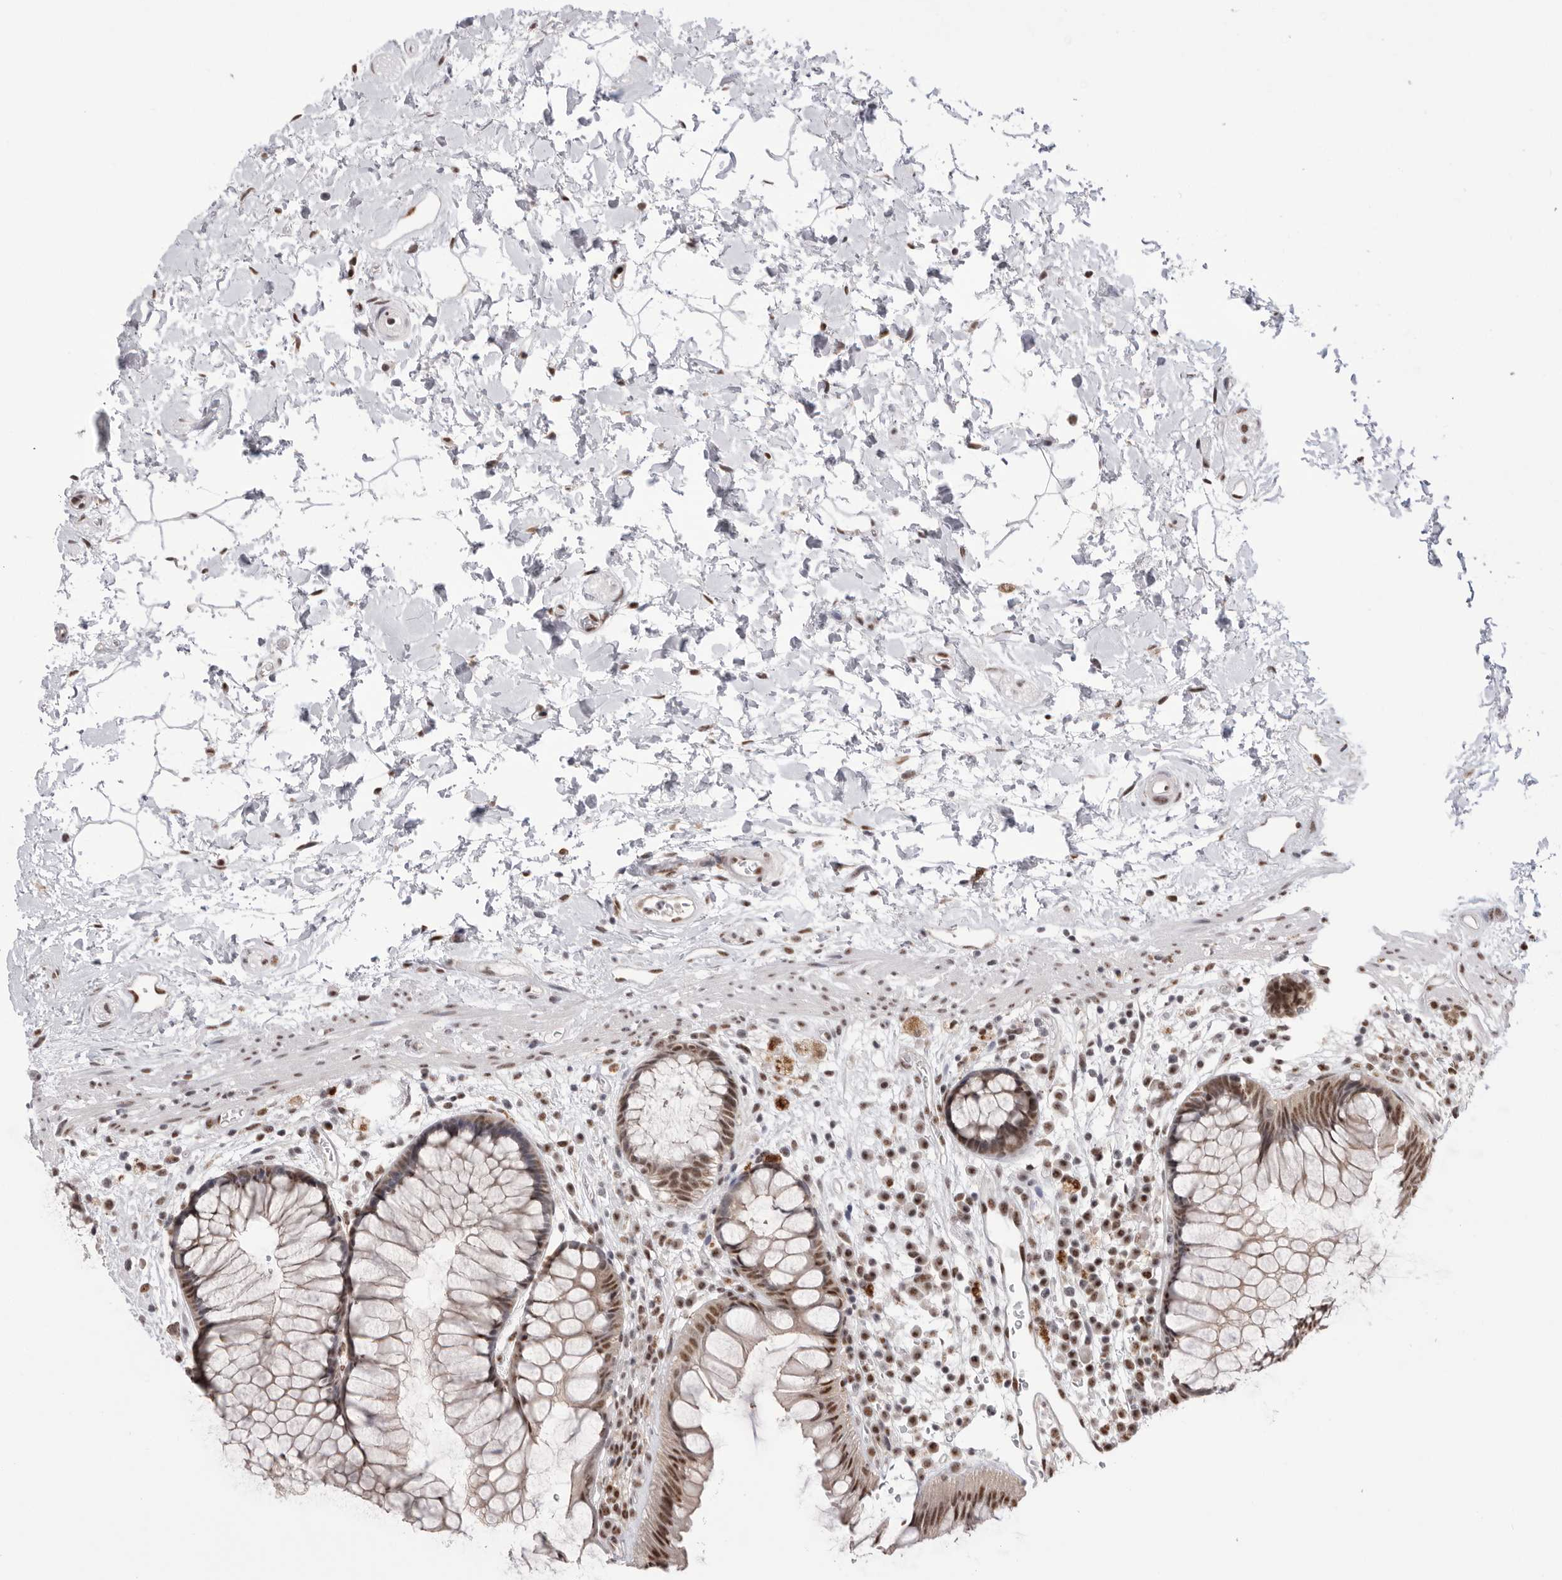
{"staining": {"intensity": "moderate", "quantity": ">75%", "location": "nuclear"}, "tissue": "rectum", "cell_type": "Glandular cells", "image_type": "normal", "snomed": [{"axis": "morphology", "description": "Normal tissue, NOS"}, {"axis": "topography", "description": "Rectum"}], "caption": "DAB immunohistochemical staining of normal rectum displays moderate nuclear protein positivity in about >75% of glandular cells.", "gene": "BCLAF3", "patient": {"sex": "male", "age": 51}}